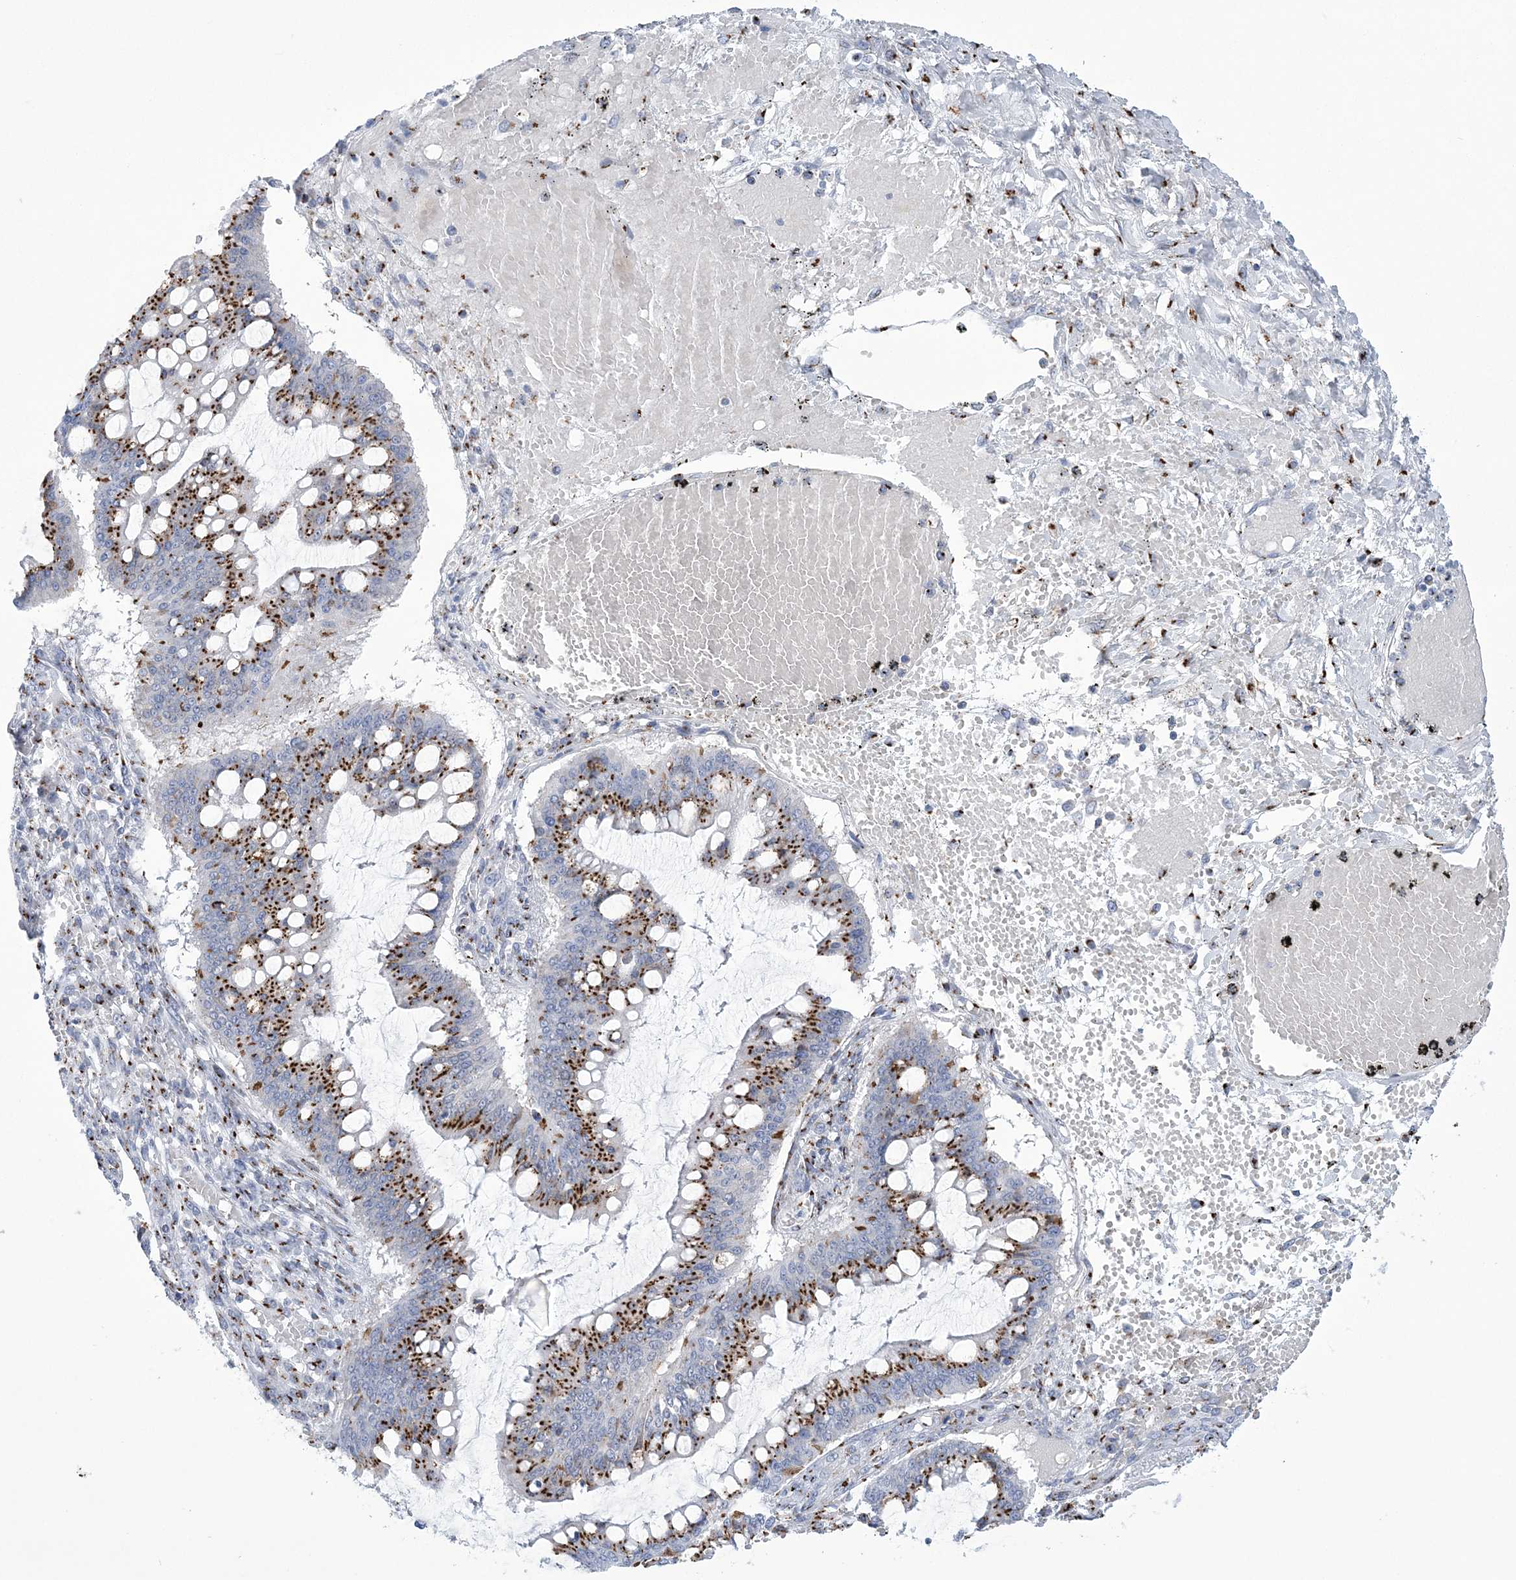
{"staining": {"intensity": "moderate", "quantity": ">75%", "location": "cytoplasmic/membranous"}, "tissue": "ovarian cancer", "cell_type": "Tumor cells", "image_type": "cancer", "snomed": [{"axis": "morphology", "description": "Cystadenocarcinoma, mucinous, NOS"}, {"axis": "topography", "description": "Ovary"}], "caption": "A brown stain labels moderate cytoplasmic/membranous staining of a protein in human ovarian mucinous cystadenocarcinoma tumor cells.", "gene": "SLX9", "patient": {"sex": "female", "age": 73}}